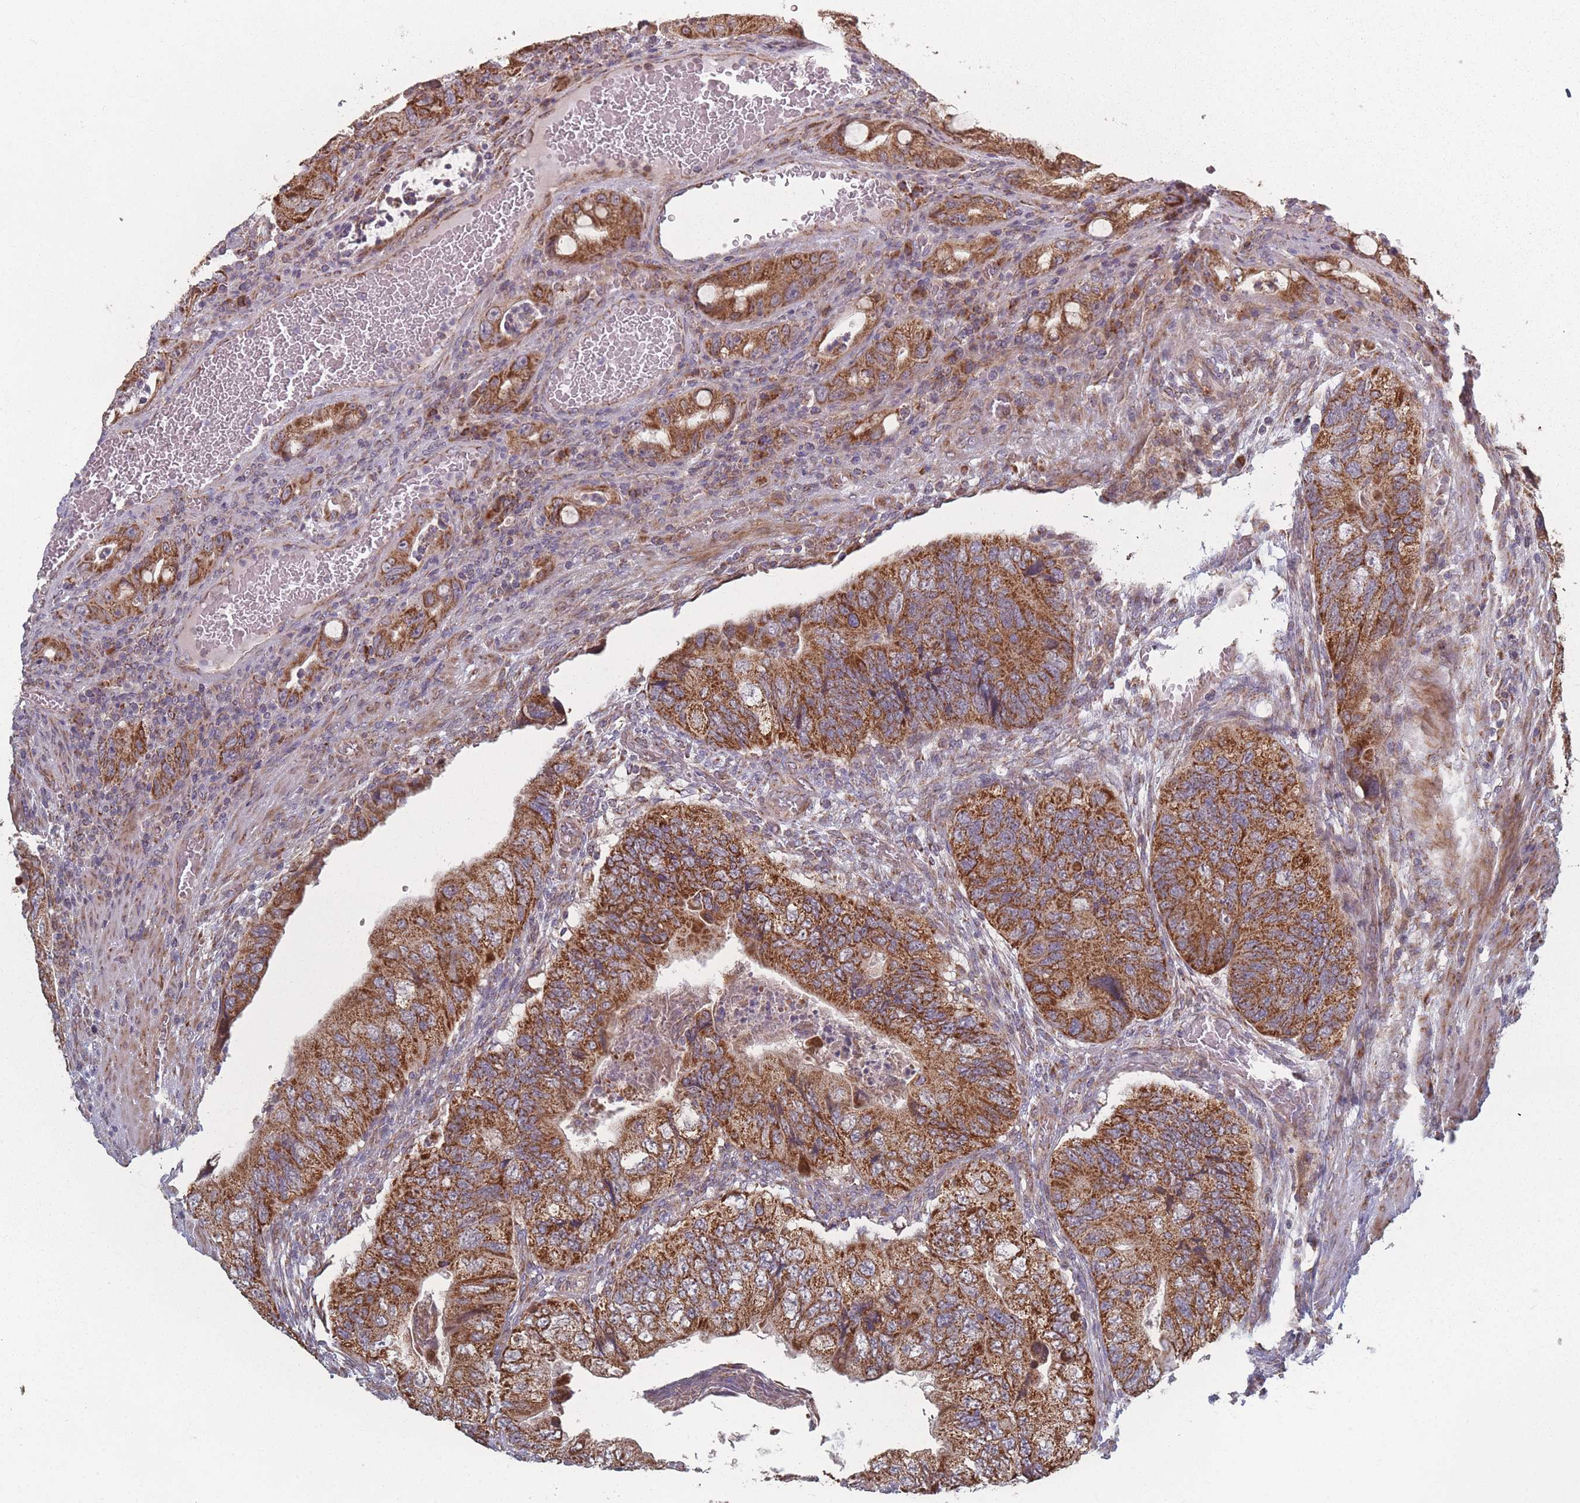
{"staining": {"intensity": "strong", "quantity": ">75%", "location": "cytoplasmic/membranous"}, "tissue": "colorectal cancer", "cell_type": "Tumor cells", "image_type": "cancer", "snomed": [{"axis": "morphology", "description": "Adenocarcinoma, NOS"}, {"axis": "topography", "description": "Rectum"}], "caption": "High-power microscopy captured an immunohistochemistry (IHC) photomicrograph of colorectal adenocarcinoma, revealing strong cytoplasmic/membranous staining in approximately >75% of tumor cells. (brown staining indicates protein expression, while blue staining denotes nuclei).", "gene": "PSMB3", "patient": {"sex": "male", "age": 63}}